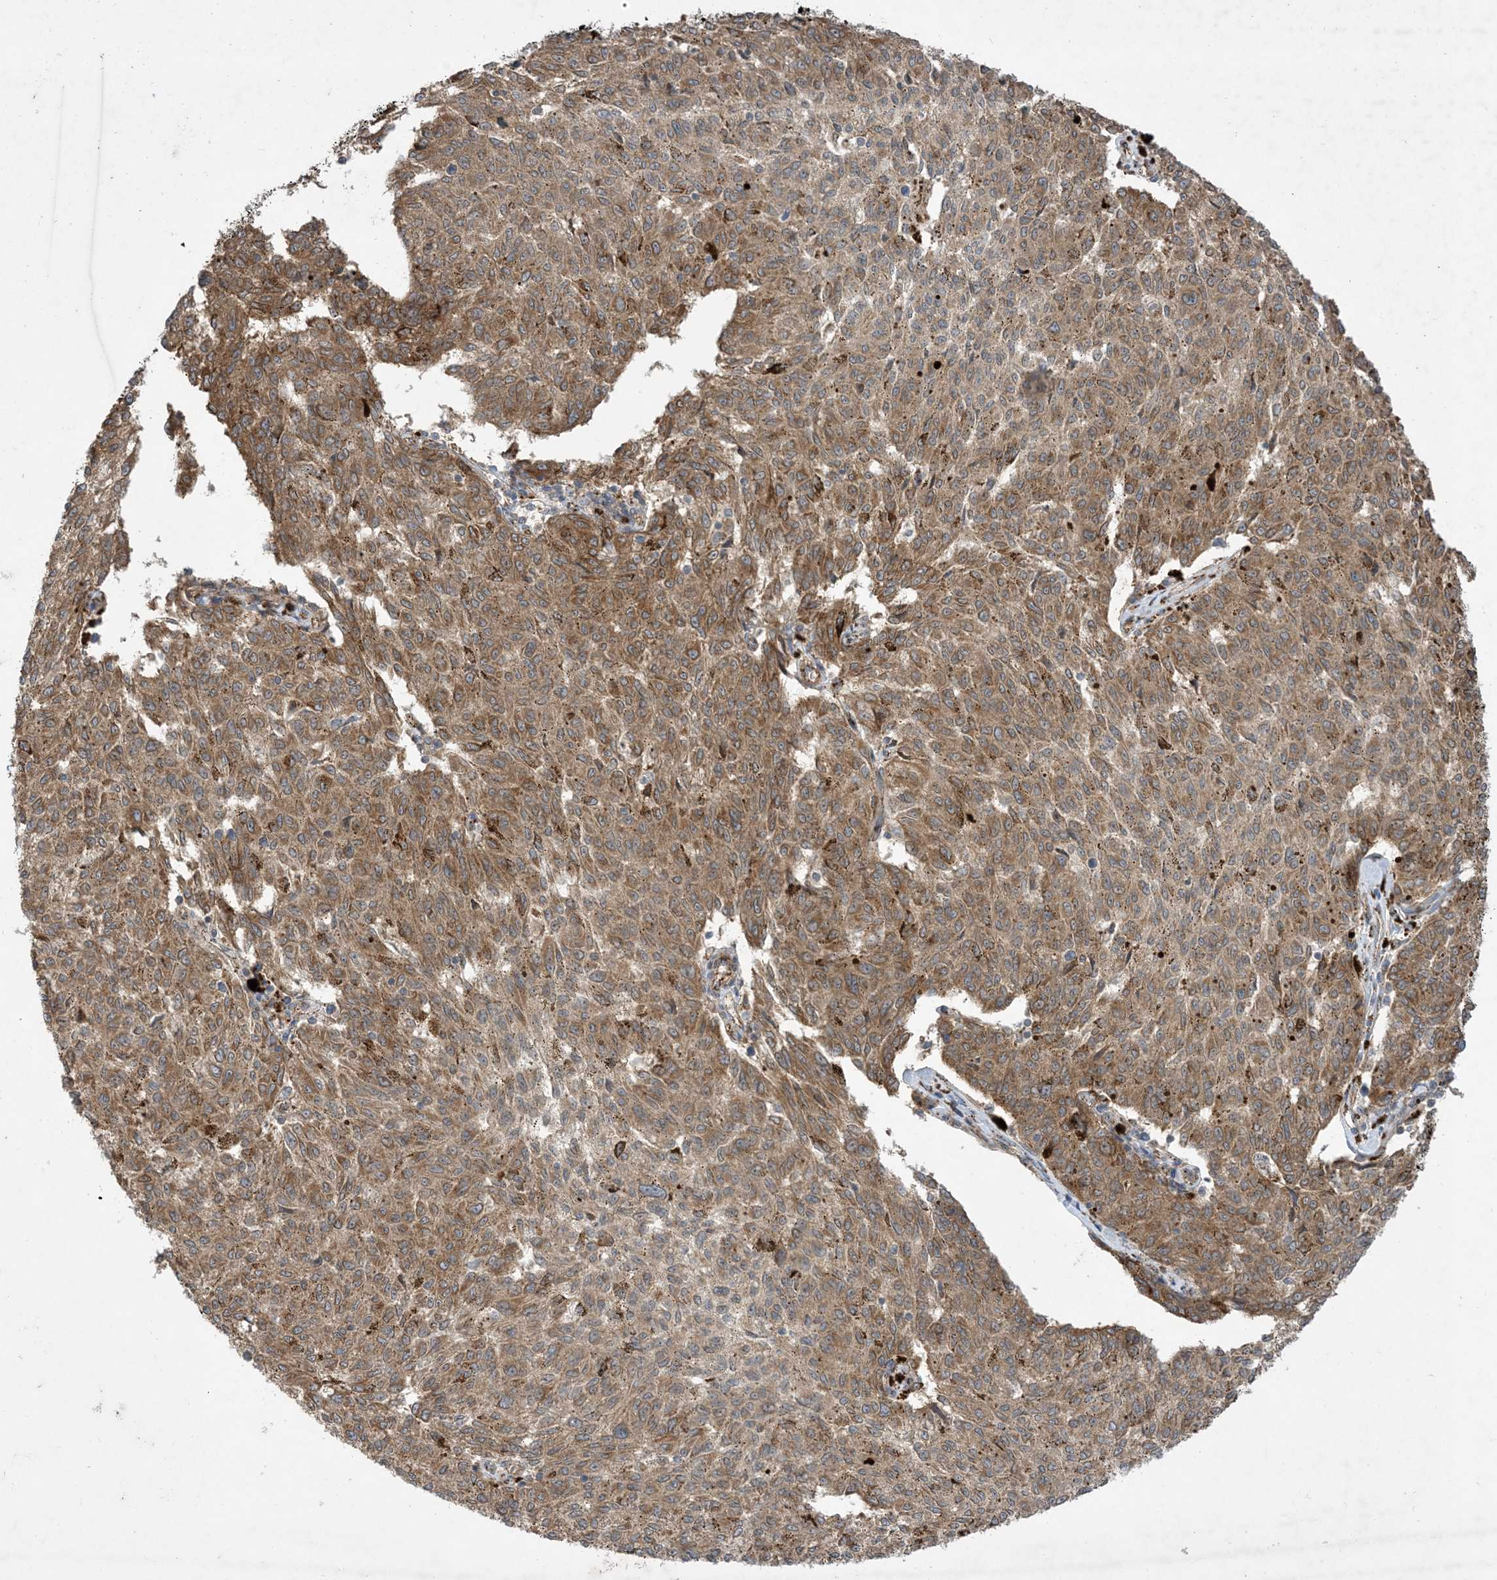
{"staining": {"intensity": "moderate", "quantity": ">75%", "location": "cytoplasmic/membranous"}, "tissue": "melanoma", "cell_type": "Tumor cells", "image_type": "cancer", "snomed": [{"axis": "morphology", "description": "Malignant melanoma, NOS"}, {"axis": "topography", "description": "Skin"}], "caption": "Human malignant melanoma stained for a protein (brown) reveals moderate cytoplasmic/membranous positive expression in approximately >75% of tumor cells.", "gene": "OTOP1", "patient": {"sex": "female", "age": 72}}